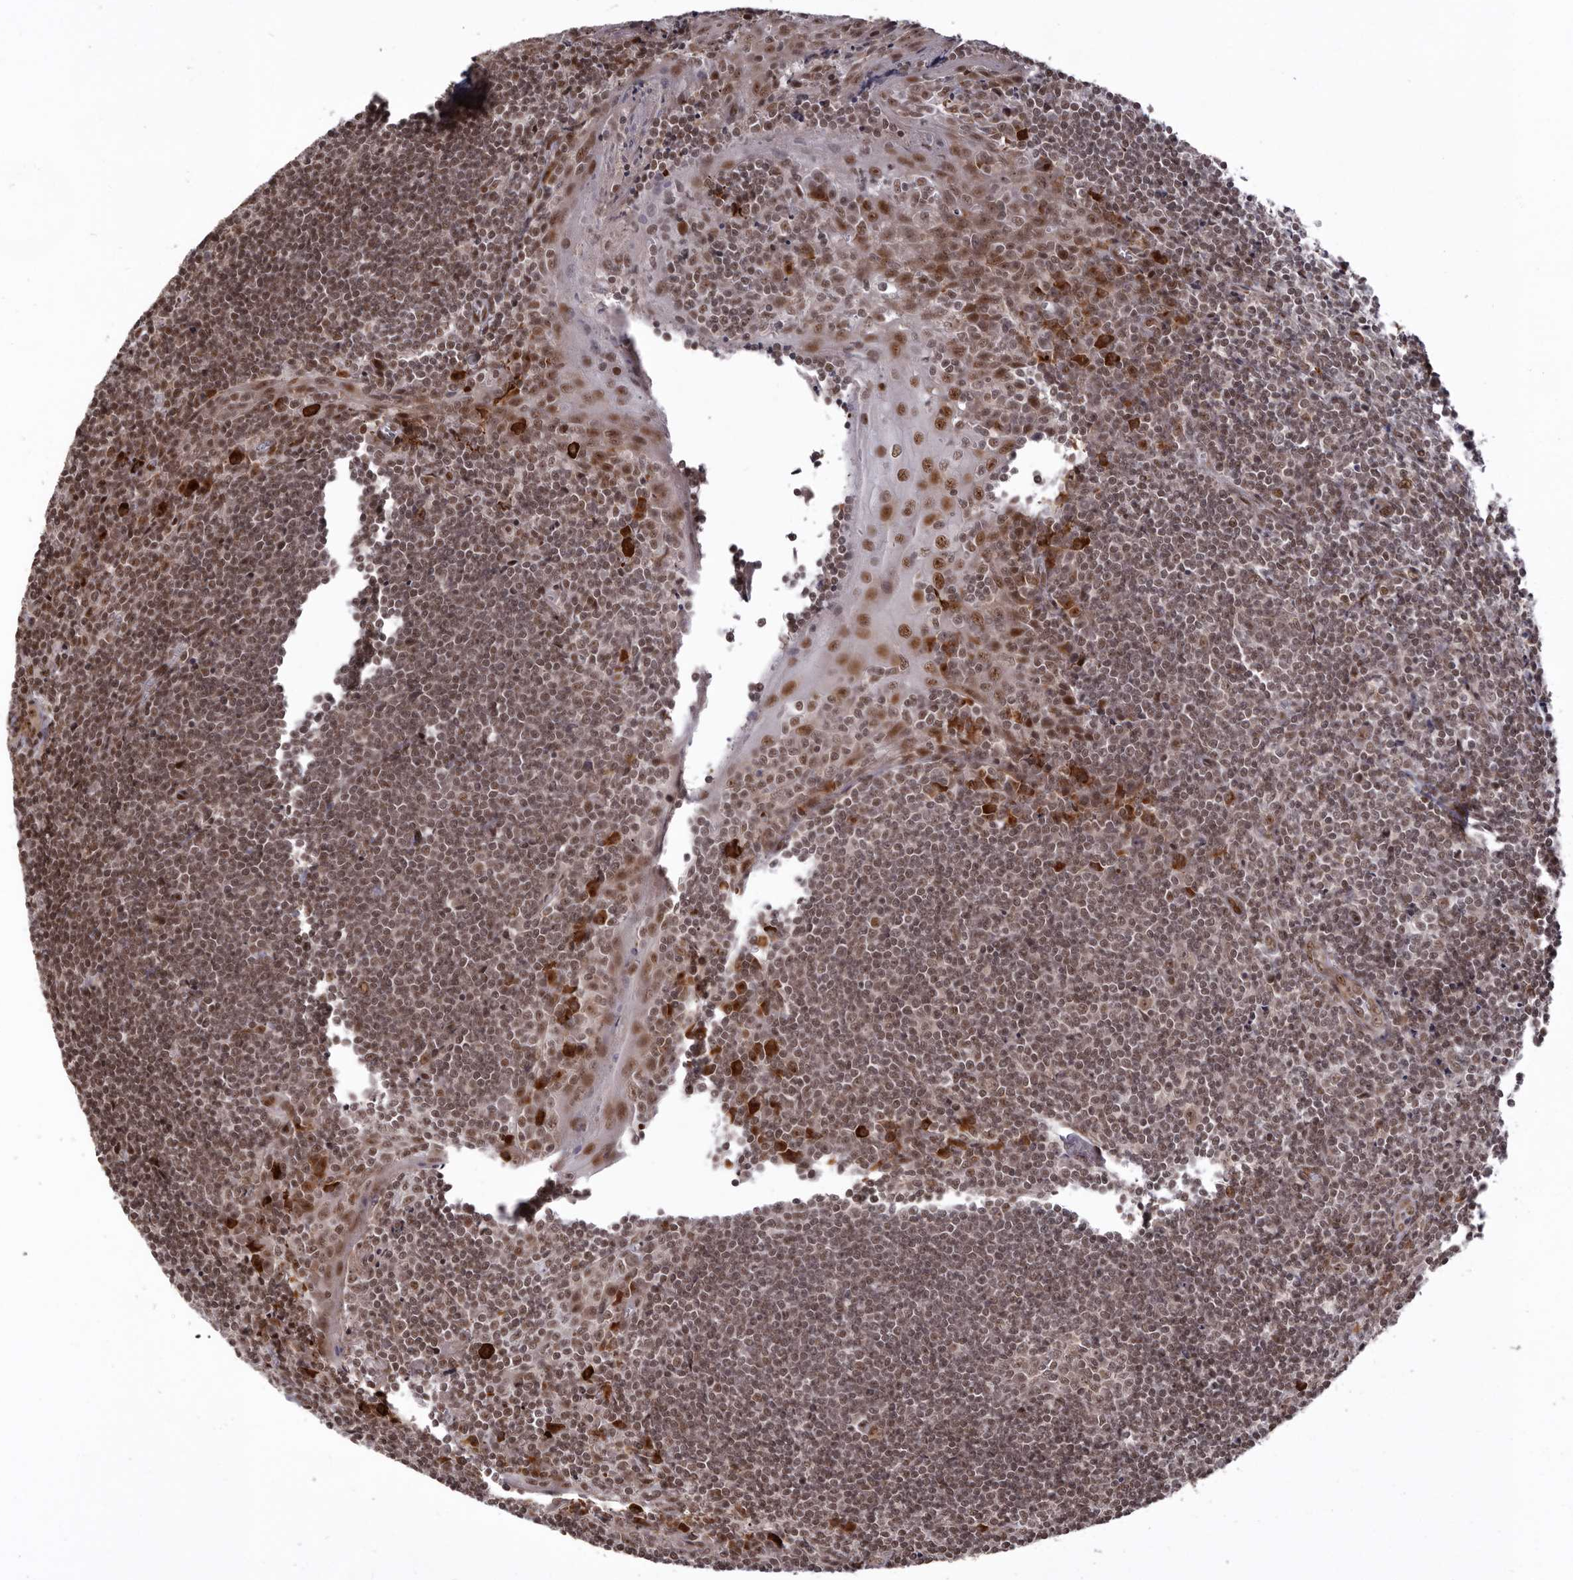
{"staining": {"intensity": "strong", "quantity": ">75%", "location": "nuclear"}, "tissue": "tonsil", "cell_type": "Germinal center cells", "image_type": "normal", "snomed": [{"axis": "morphology", "description": "Normal tissue, NOS"}, {"axis": "topography", "description": "Tonsil"}], "caption": "This histopathology image shows IHC staining of normal tonsil, with high strong nuclear positivity in about >75% of germinal center cells.", "gene": "CHTOP", "patient": {"sex": "male", "age": 27}}